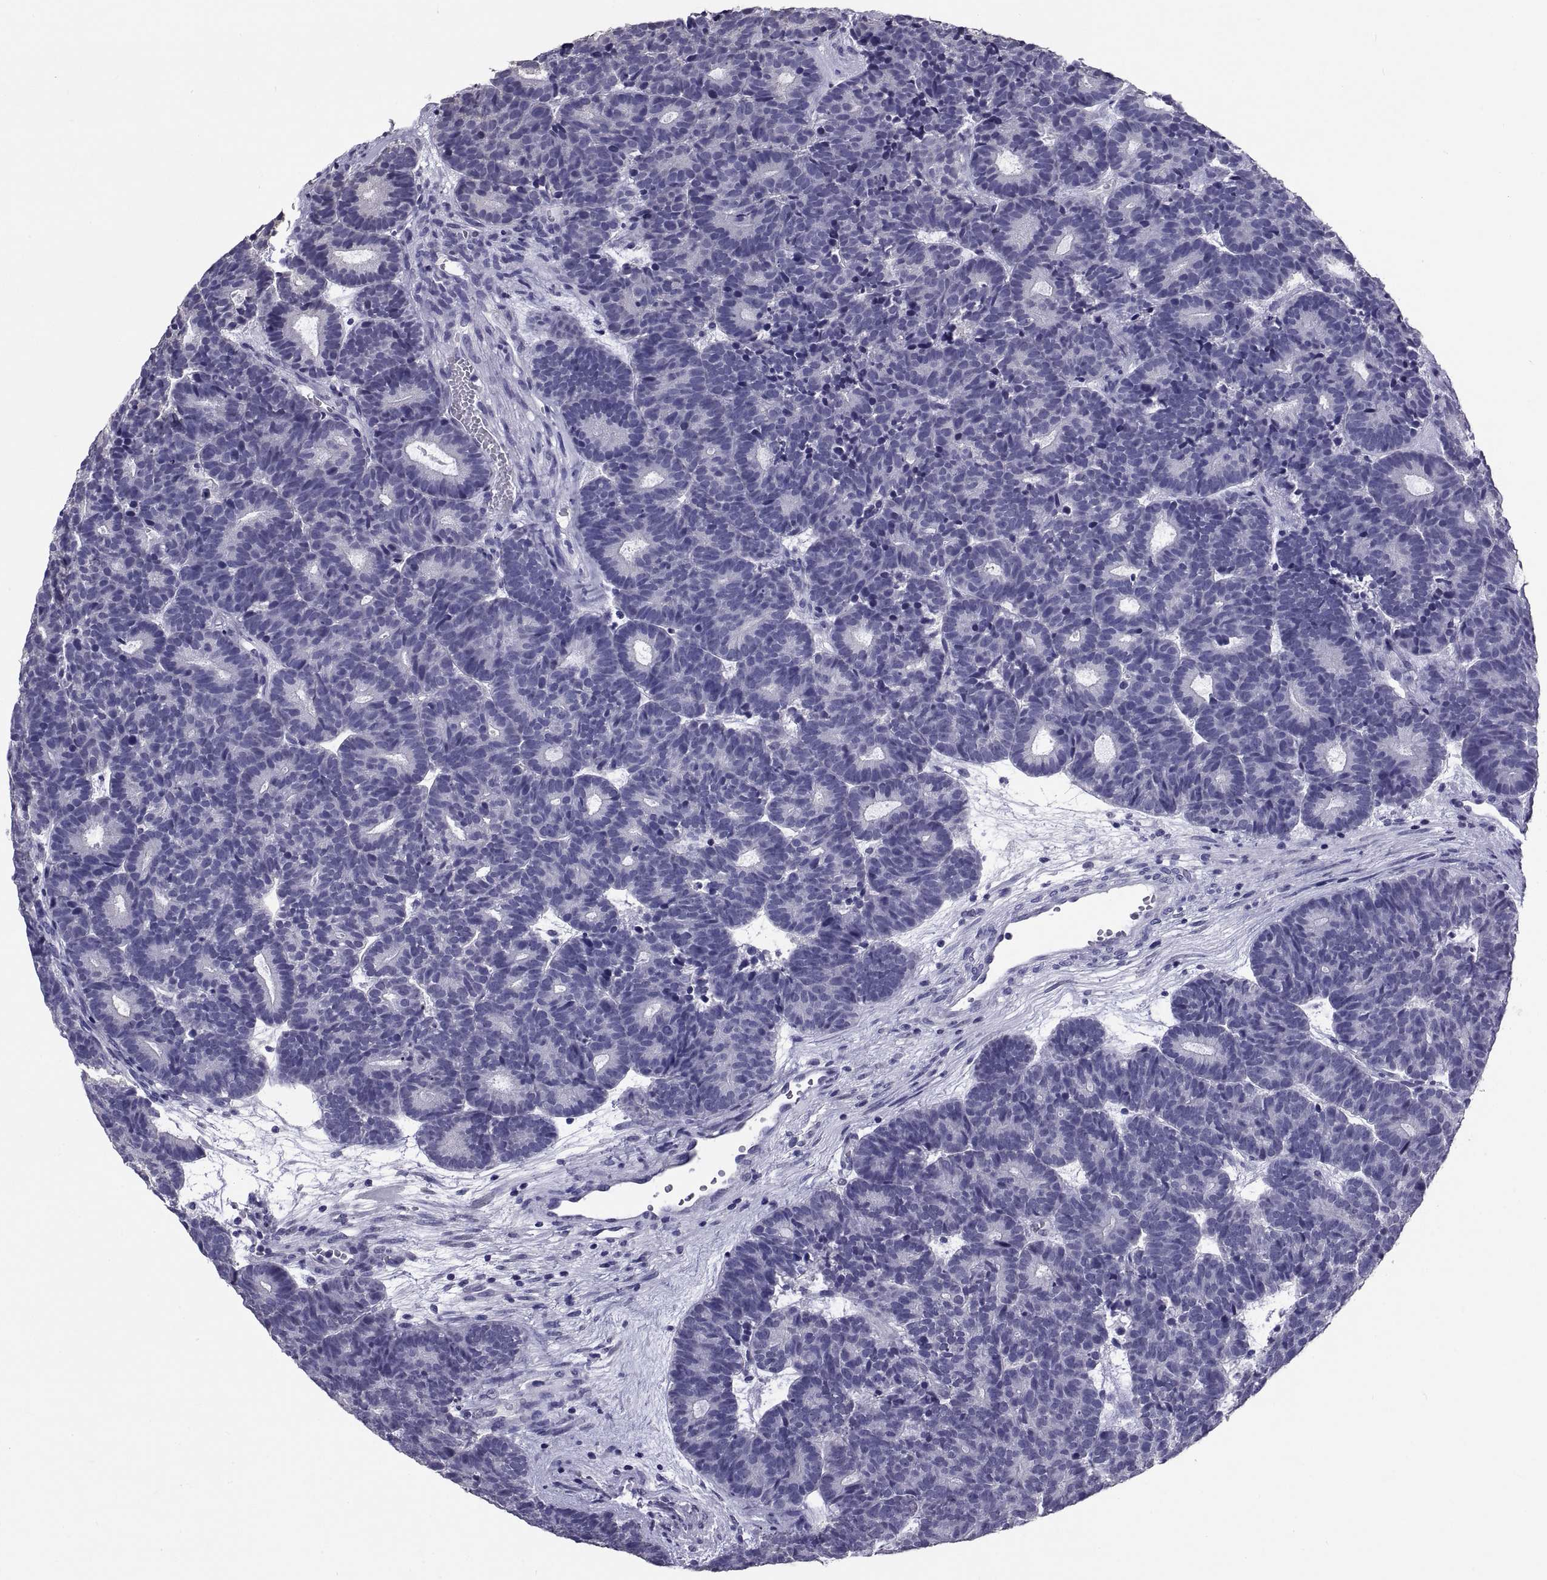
{"staining": {"intensity": "negative", "quantity": "none", "location": "none"}, "tissue": "head and neck cancer", "cell_type": "Tumor cells", "image_type": "cancer", "snomed": [{"axis": "morphology", "description": "Adenocarcinoma, NOS"}, {"axis": "topography", "description": "Head-Neck"}], "caption": "Immunohistochemical staining of human head and neck cancer (adenocarcinoma) exhibits no significant expression in tumor cells.", "gene": "TGFBR3L", "patient": {"sex": "female", "age": 81}}